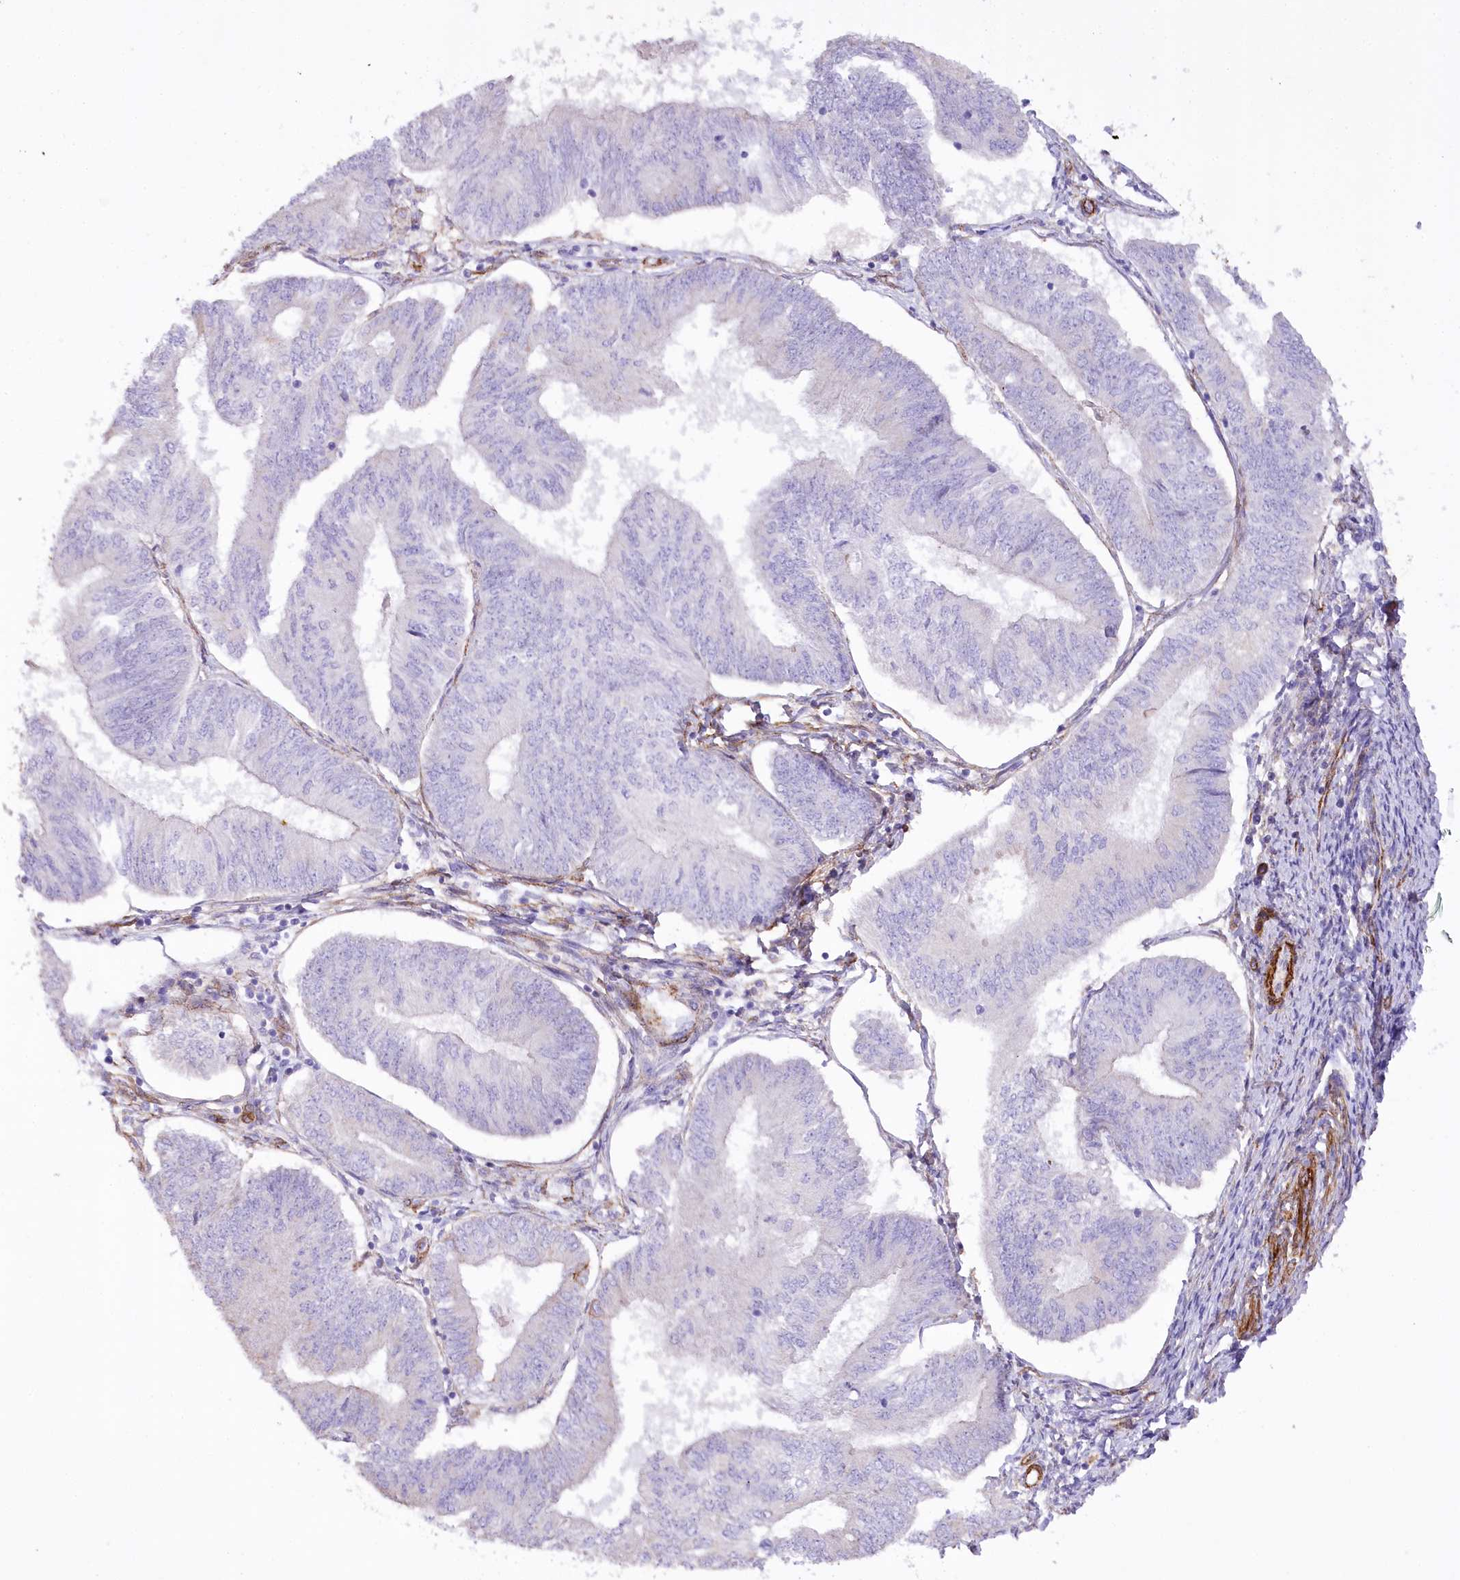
{"staining": {"intensity": "negative", "quantity": "none", "location": "none"}, "tissue": "endometrial cancer", "cell_type": "Tumor cells", "image_type": "cancer", "snomed": [{"axis": "morphology", "description": "Adenocarcinoma, NOS"}, {"axis": "topography", "description": "Endometrium"}], "caption": "The histopathology image exhibits no staining of tumor cells in endometrial cancer (adenocarcinoma). (Immunohistochemistry, brightfield microscopy, high magnification).", "gene": "SYNPO2", "patient": {"sex": "female", "age": 58}}